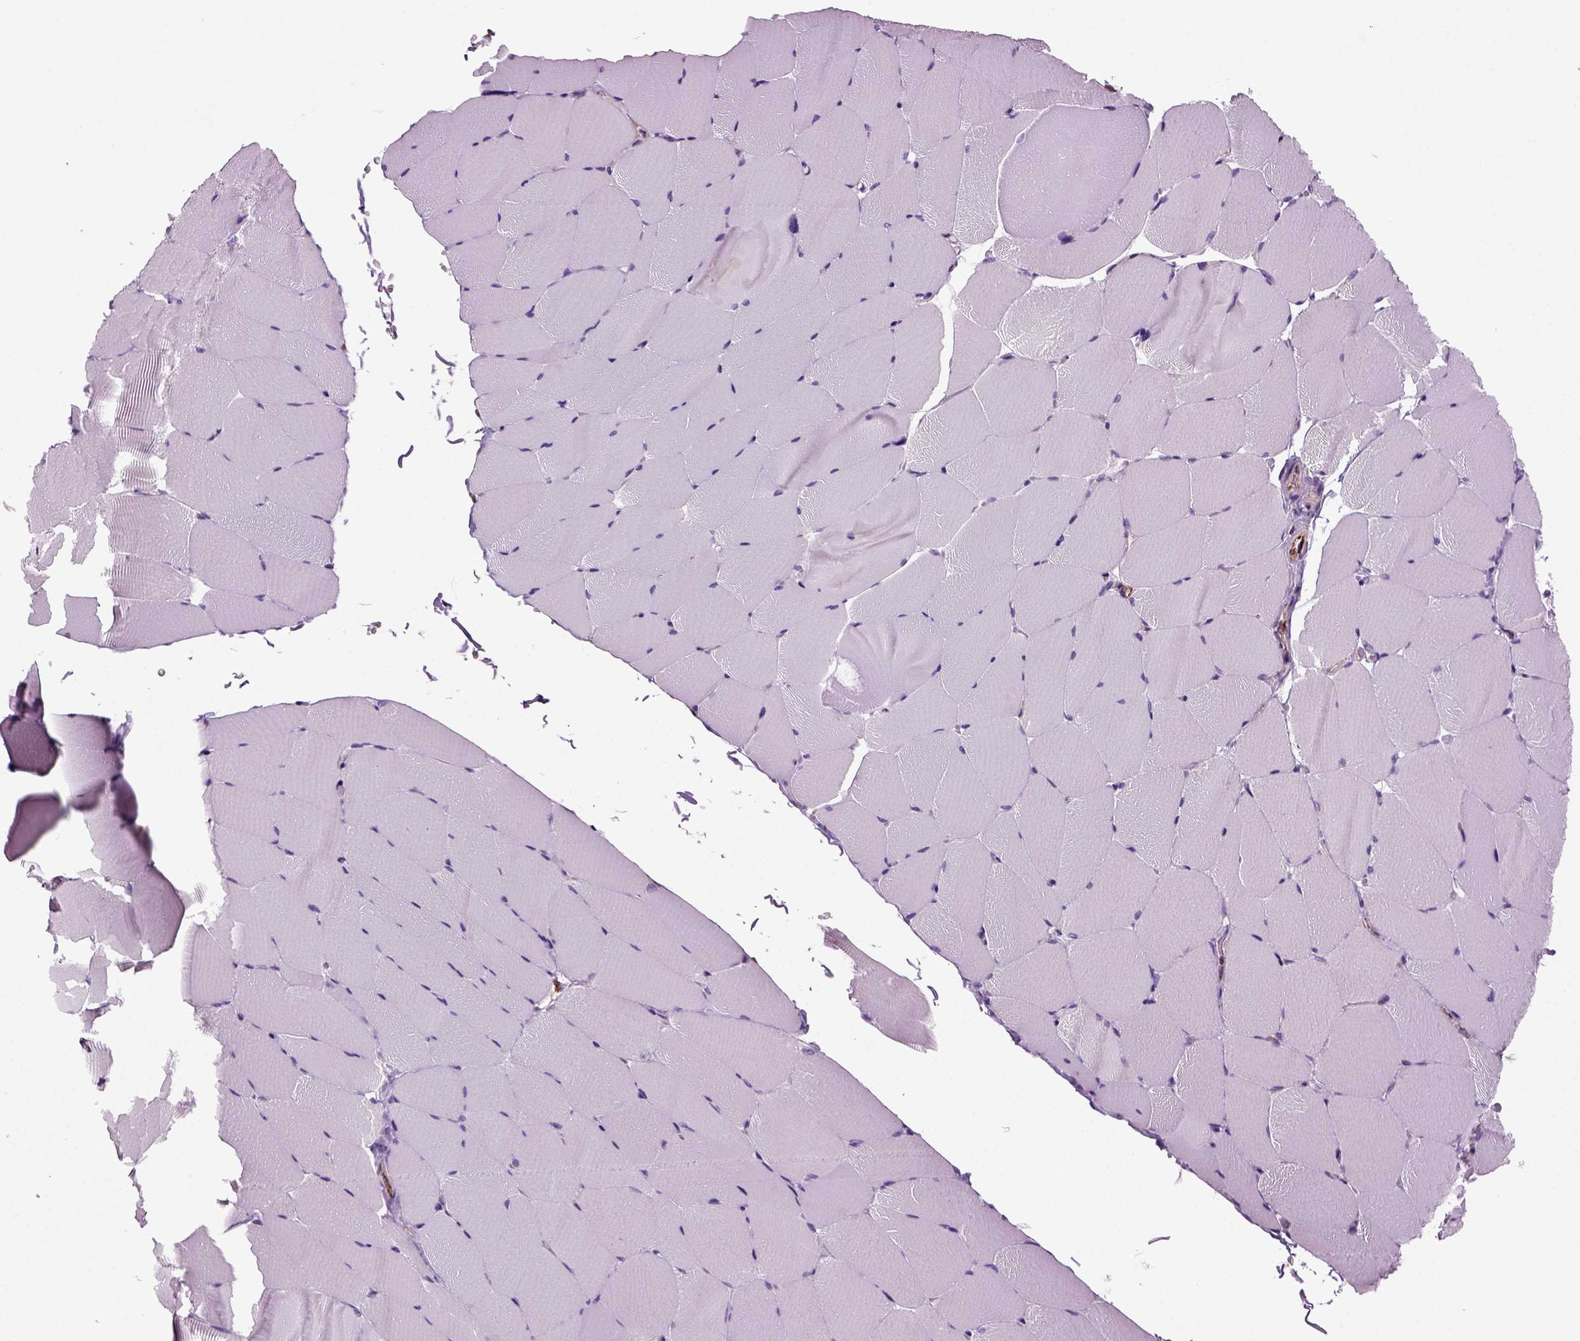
{"staining": {"intensity": "negative", "quantity": "none", "location": "none"}, "tissue": "skeletal muscle", "cell_type": "Myocytes", "image_type": "normal", "snomed": [{"axis": "morphology", "description": "Normal tissue, NOS"}, {"axis": "topography", "description": "Skeletal muscle"}], "caption": "Skeletal muscle was stained to show a protein in brown. There is no significant staining in myocytes. (IHC, brightfield microscopy, high magnification).", "gene": "ACER3", "patient": {"sex": "female", "age": 37}}